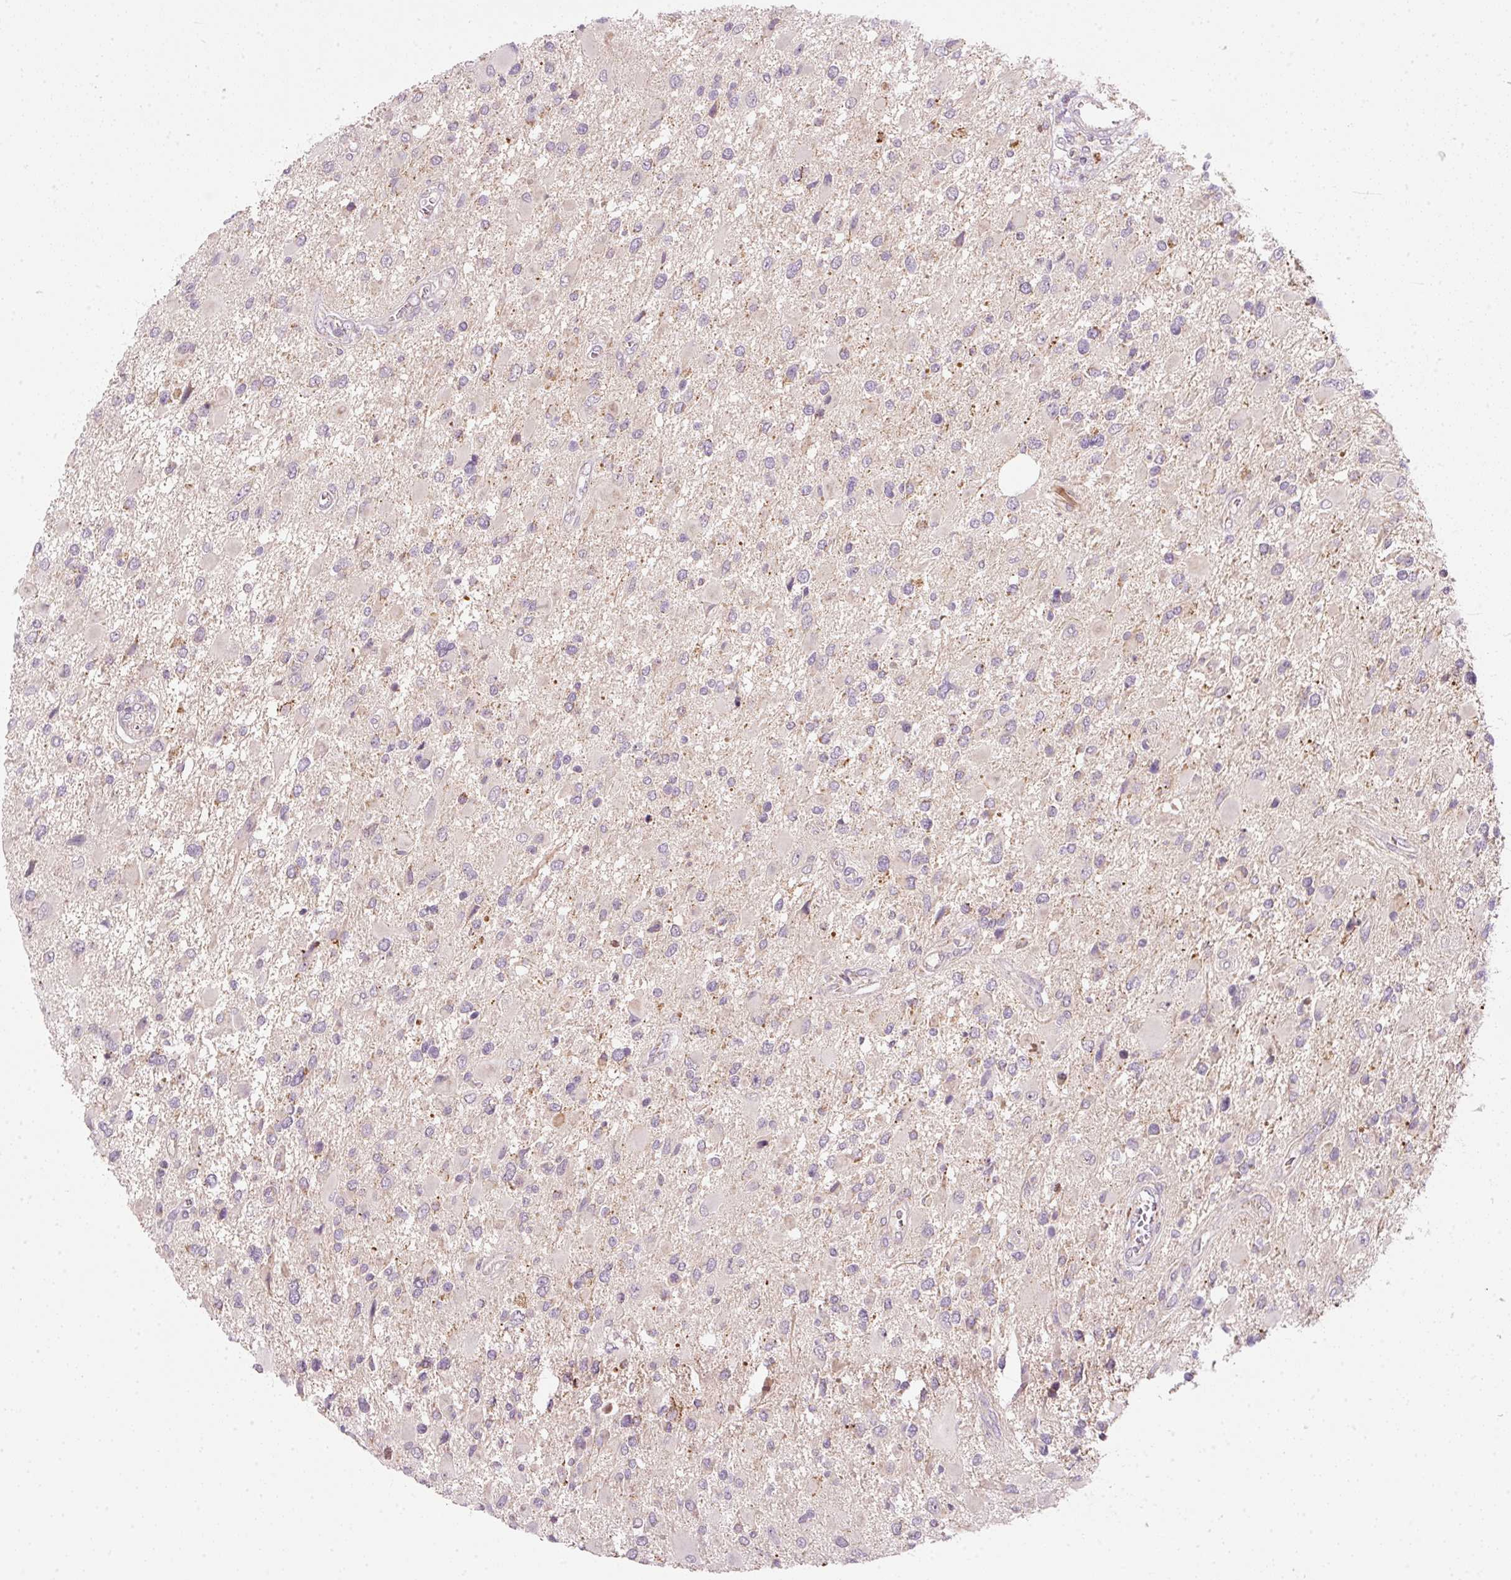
{"staining": {"intensity": "negative", "quantity": "none", "location": "none"}, "tissue": "glioma", "cell_type": "Tumor cells", "image_type": "cancer", "snomed": [{"axis": "morphology", "description": "Glioma, malignant, High grade"}, {"axis": "topography", "description": "Brain"}], "caption": "An IHC micrograph of glioma is shown. There is no staining in tumor cells of glioma.", "gene": "FAM78B", "patient": {"sex": "male", "age": 53}}